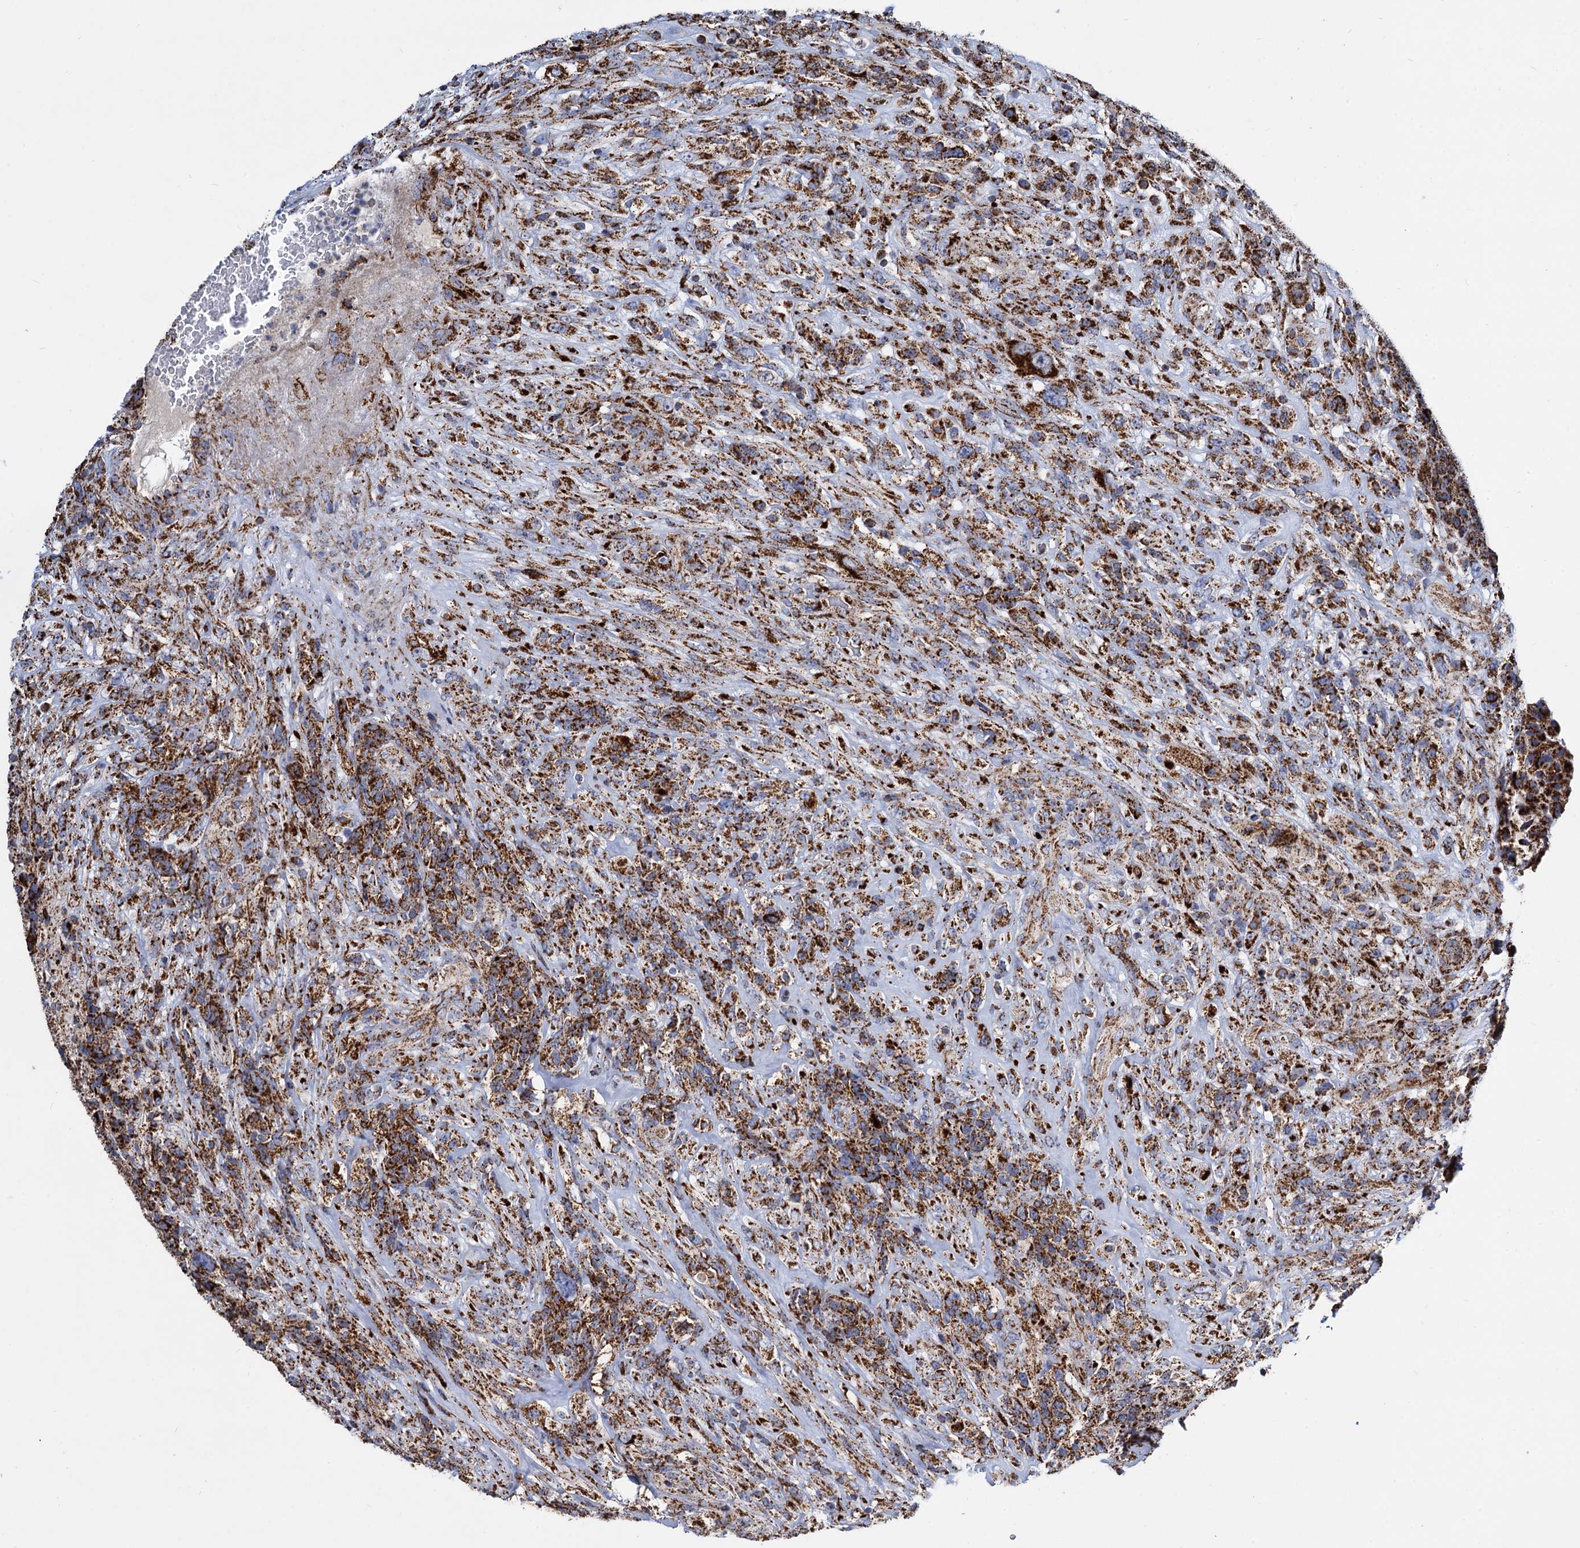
{"staining": {"intensity": "strong", "quantity": ">75%", "location": "cytoplasmic/membranous"}, "tissue": "glioma", "cell_type": "Tumor cells", "image_type": "cancer", "snomed": [{"axis": "morphology", "description": "Glioma, malignant, High grade"}, {"axis": "topography", "description": "Brain"}], "caption": "The histopathology image displays immunohistochemical staining of glioma. There is strong cytoplasmic/membranous expression is present in approximately >75% of tumor cells.", "gene": "TIMM10", "patient": {"sex": "male", "age": 61}}